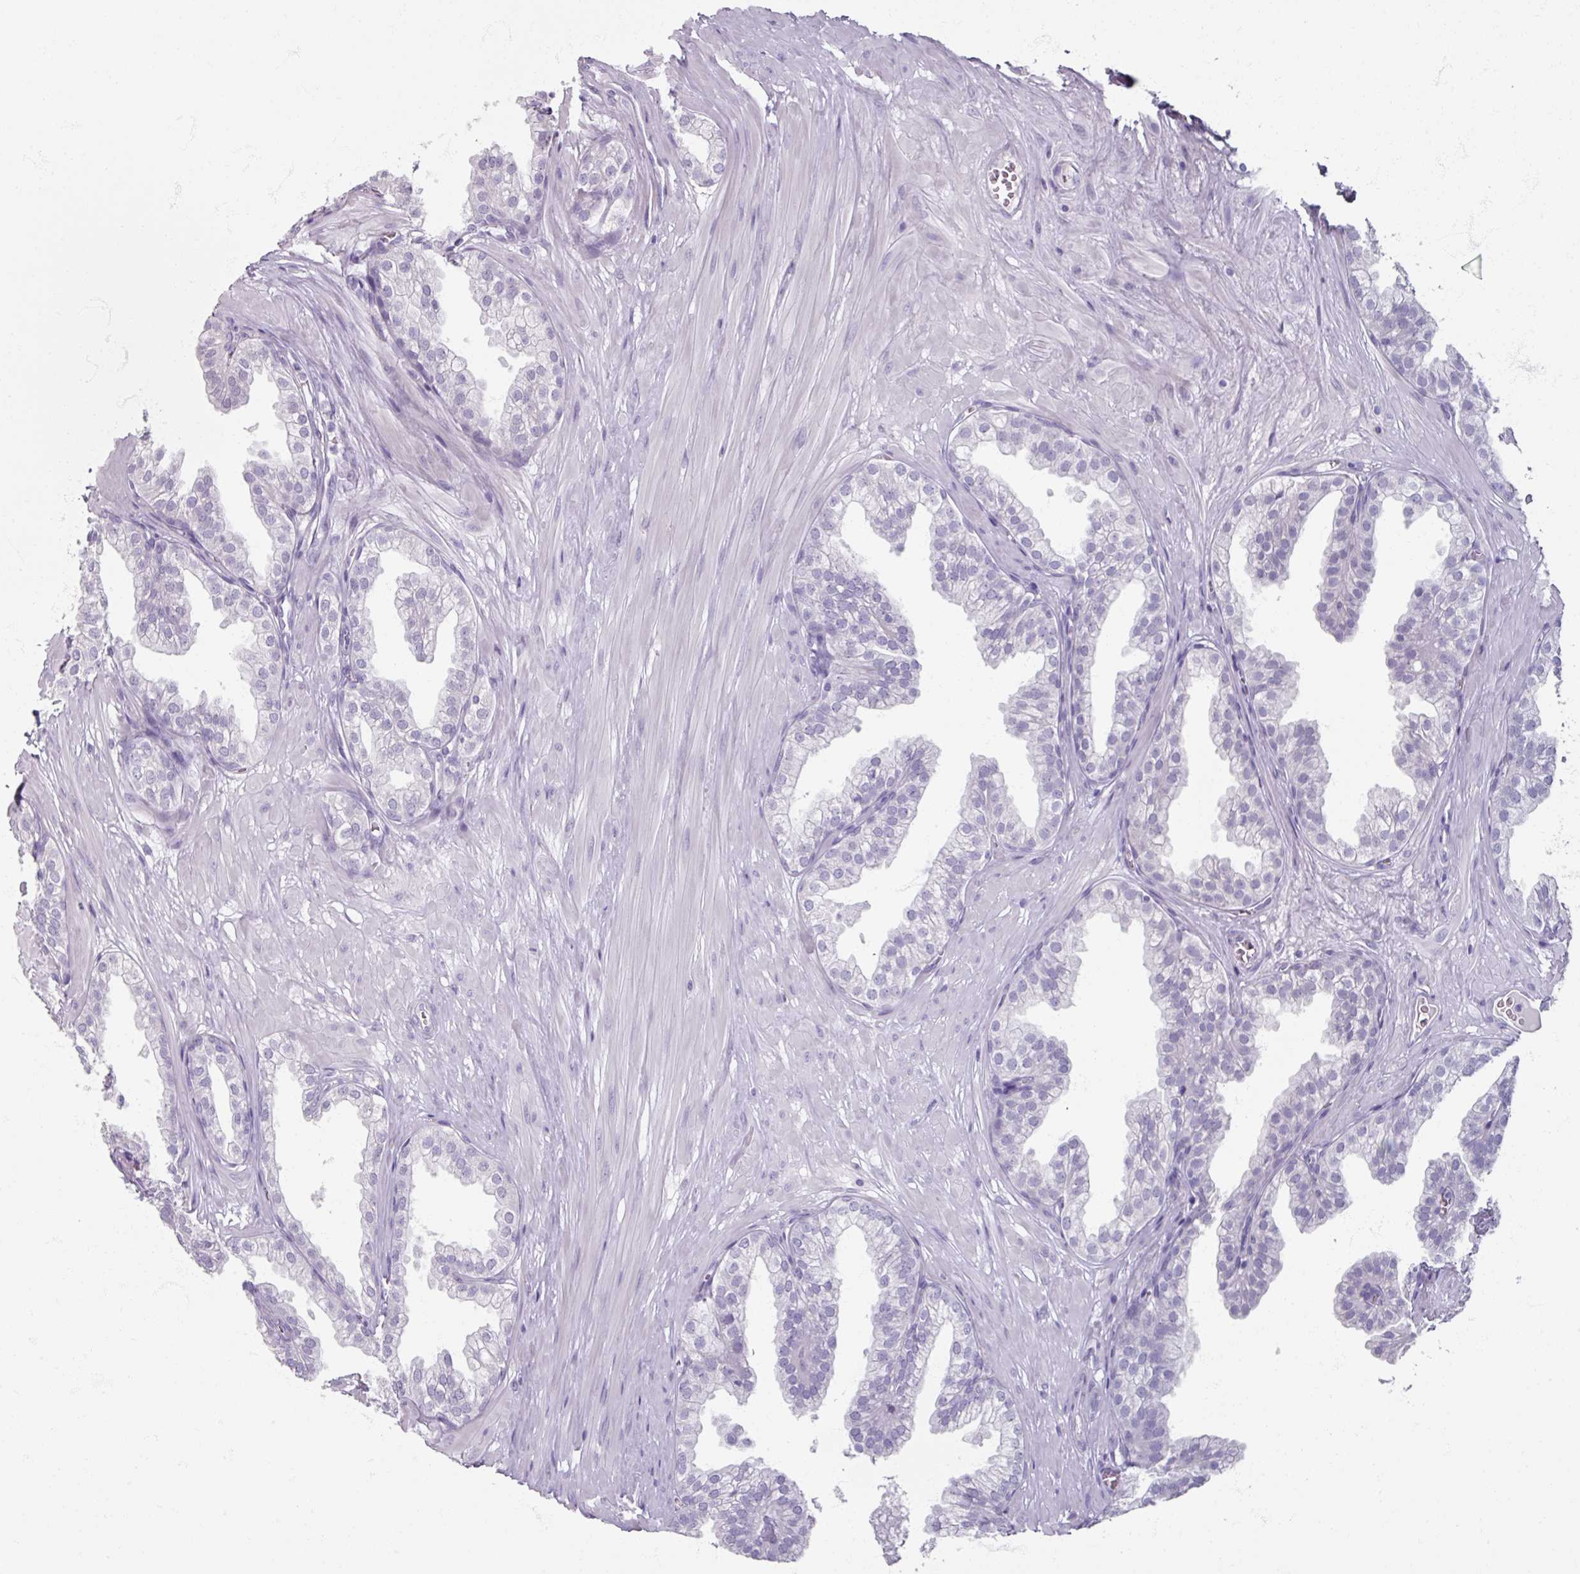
{"staining": {"intensity": "negative", "quantity": "none", "location": "none"}, "tissue": "prostate", "cell_type": "Glandular cells", "image_type": "normal", "snomed": [{"axis": "morphology", "description": "Normal tissue, NOS"}, {"axis": "topography", "description": "Prostate"}, {"axis": "topography", "description": "Peripheral nerve tissue"}], "caption": "Photomicrograph shows no protein positivity in glandular cells of unremarkable prostate.", "gene": "TG", "patient": {"sex": "male", "age": 55}}